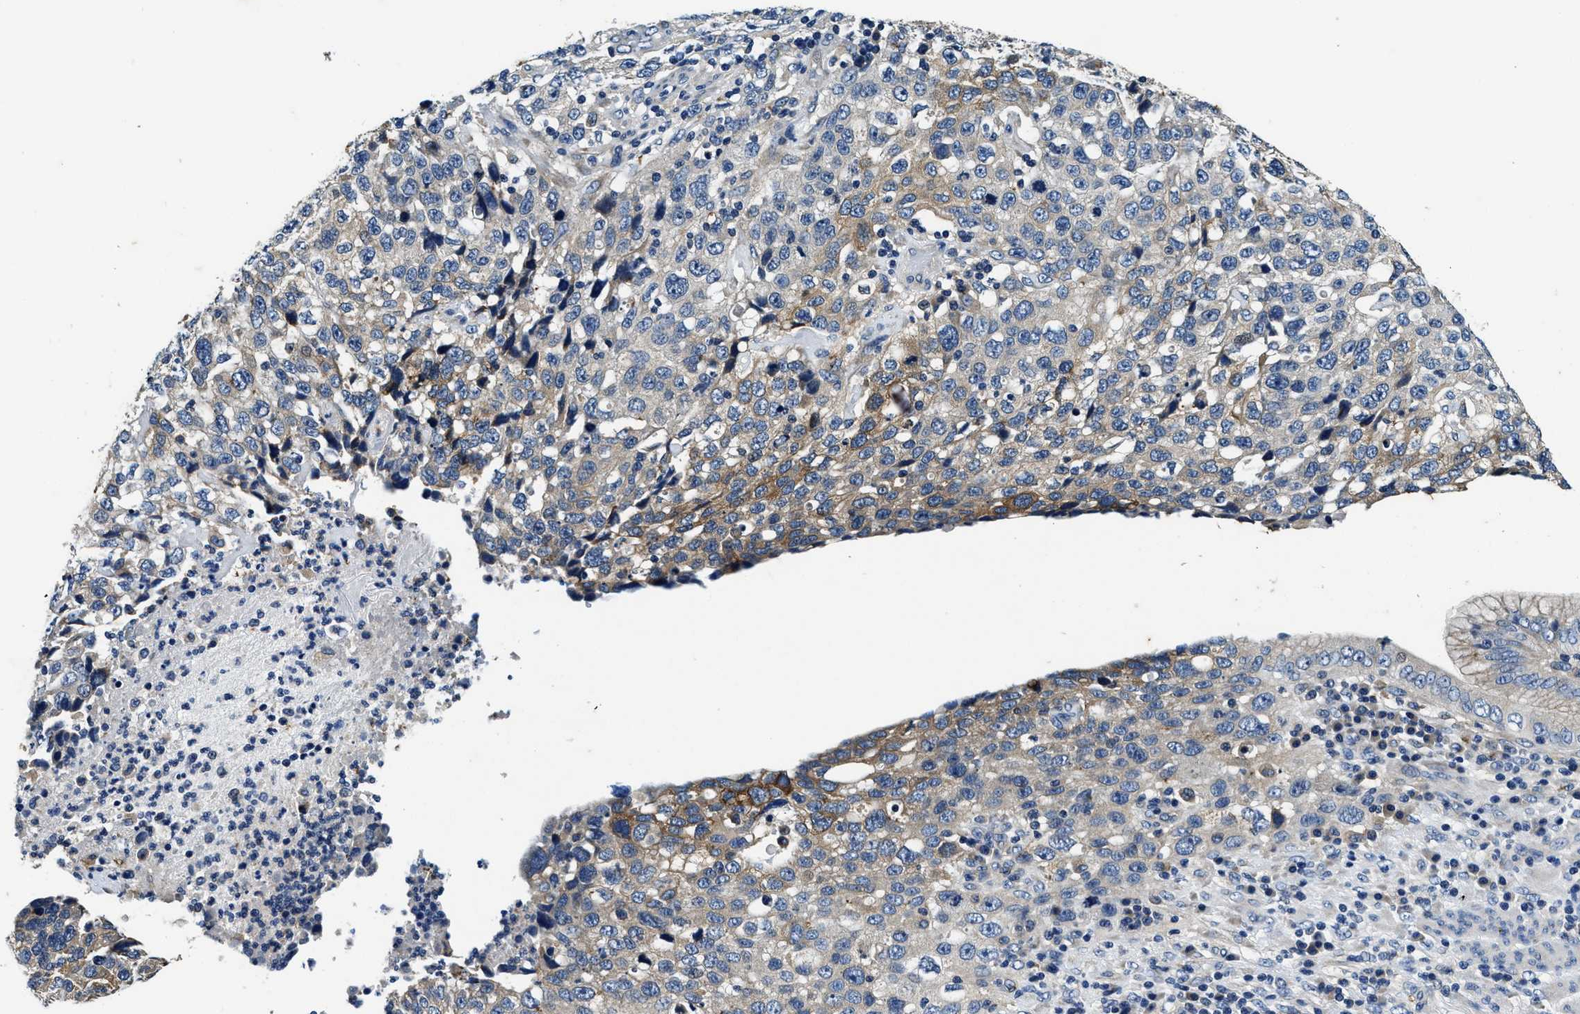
{"staining": {"intensity": "moderate", "quantity": "<25%", "location": "cytoplasmic/membranous"}, "tissue": "stomach cancer", "cell_type": "Tumor cells", "image_type": "cancer", "snomed": [{"axis": "morphology", "description": "Normal tissue, NOS"}, {"axis": "morphology", "description": "Adenocarcinoma, NOS"}, {"axis": "topography", "description": "Stomach"}], "caption": "Immunohistochemistry (IHC) staining of stomach cancer (adenocarcinoma), which displays low levels of moderate cytoplasmic/membranous staining in about <25% of tumor cells indicating moderate cytoplasmic/membranous protein positivity. The staining was performed using DAB (brown) for protein detection and nuclei were counterstained in hematoxylin (blue).", "gene": "PI4KB", "patient": {"sex": "male", "age": 48}}